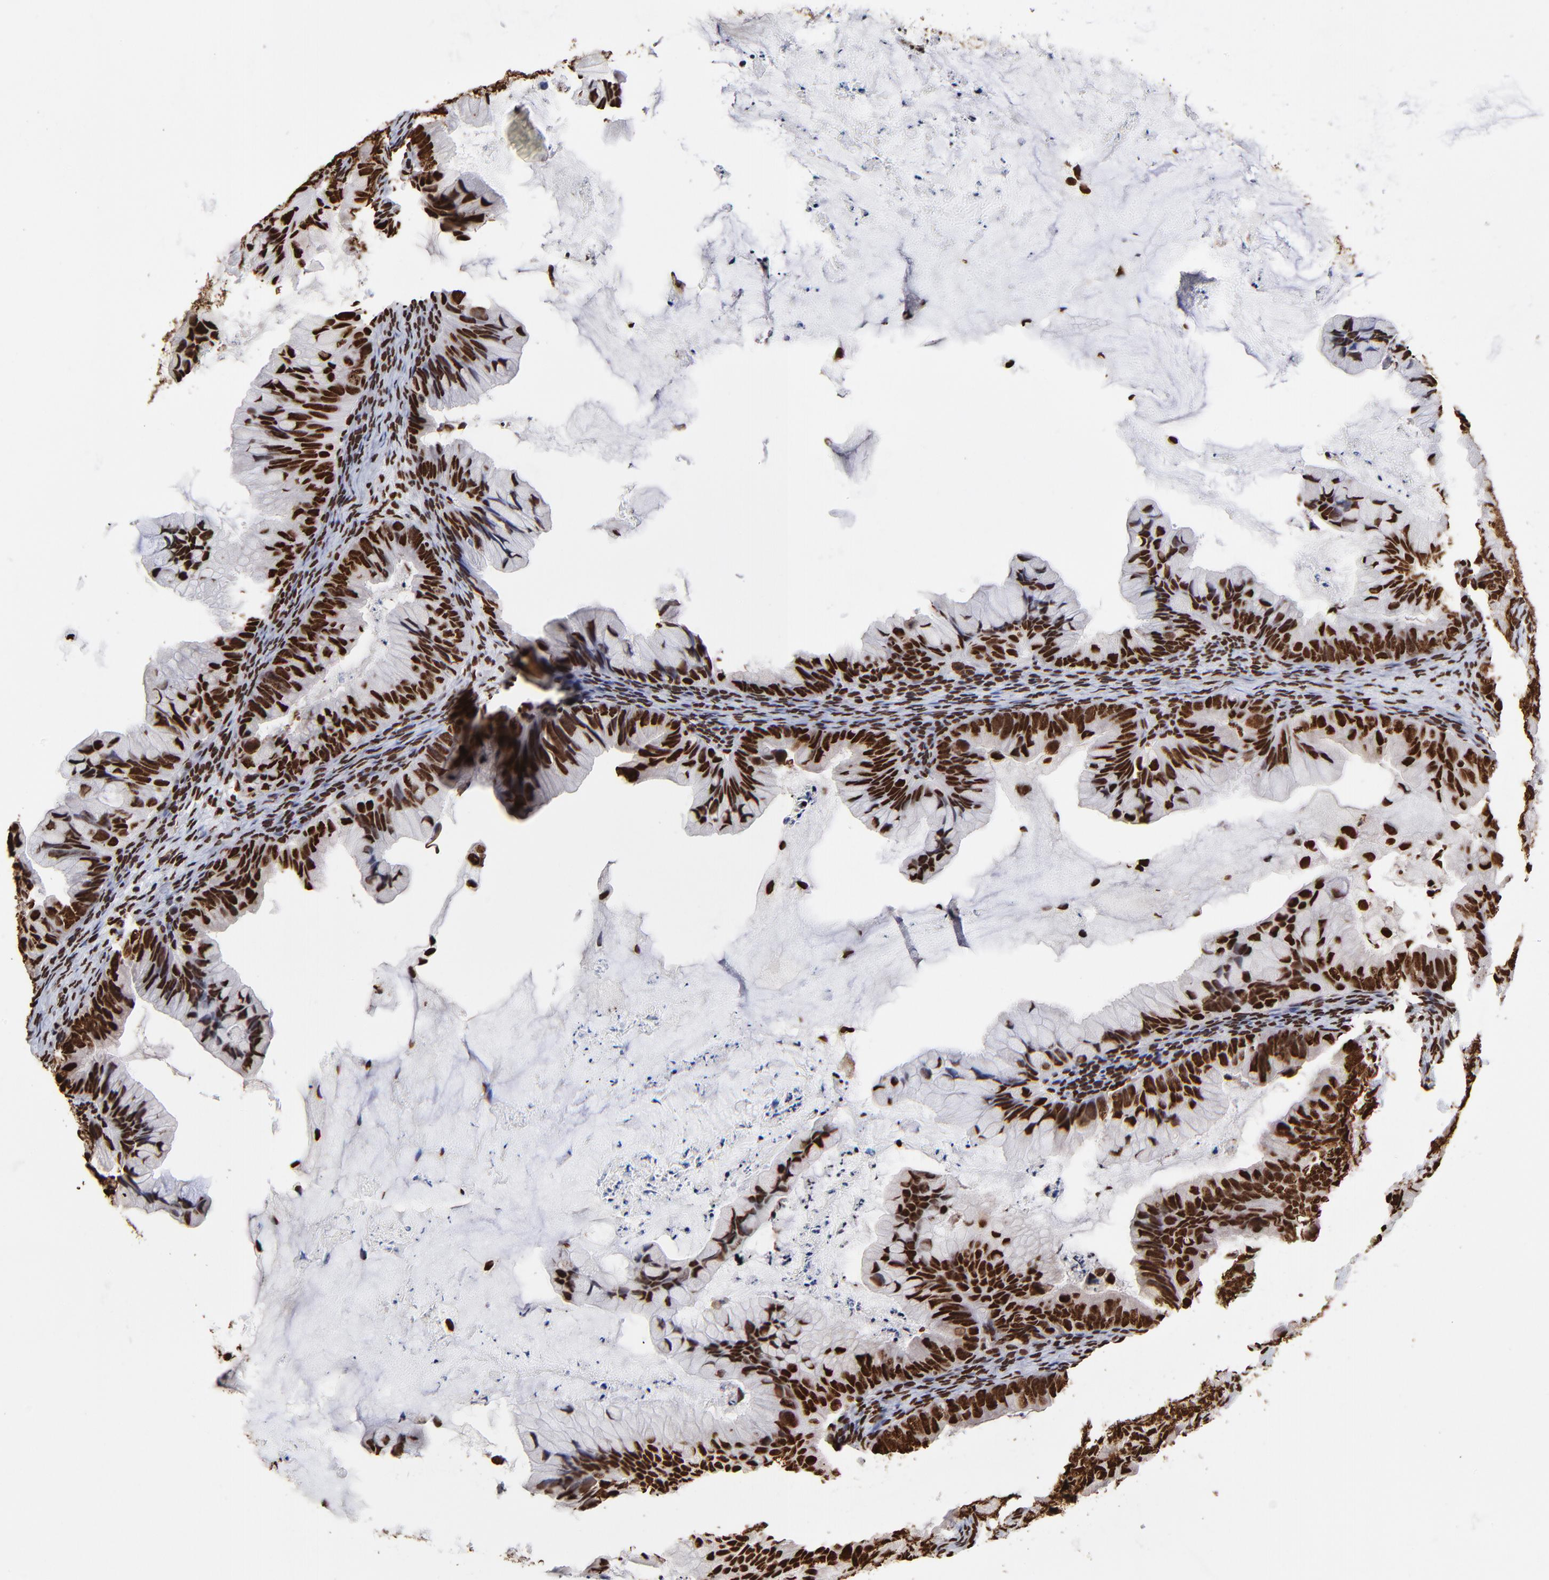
{"staining": {"intensity": "strong", "quantity": ">75%", "location": "nuclear"}, "tissue": "ovarian cancer", "cell_type": "Tumor cells", "image_type": "cancer", "snomed": [{"axis": "morphology", "description": "Cystadenocarcinoma, mucinous, NOS"}, {"axis": "topography", "description": "Ovary"}], "caption": "A high-resolution photomicrograph shows immunohistochemistry (IHC) staining of ovarian mucinous cystadenocarcinoma, which demonstrates strong nuclear positivity in approximately >75% of tumor cells. (DAB IHC, brown staining for protein, blue staining for nuclei).", "gene": "ZNF544", "patient": {"sex": "female", "age": 36}}